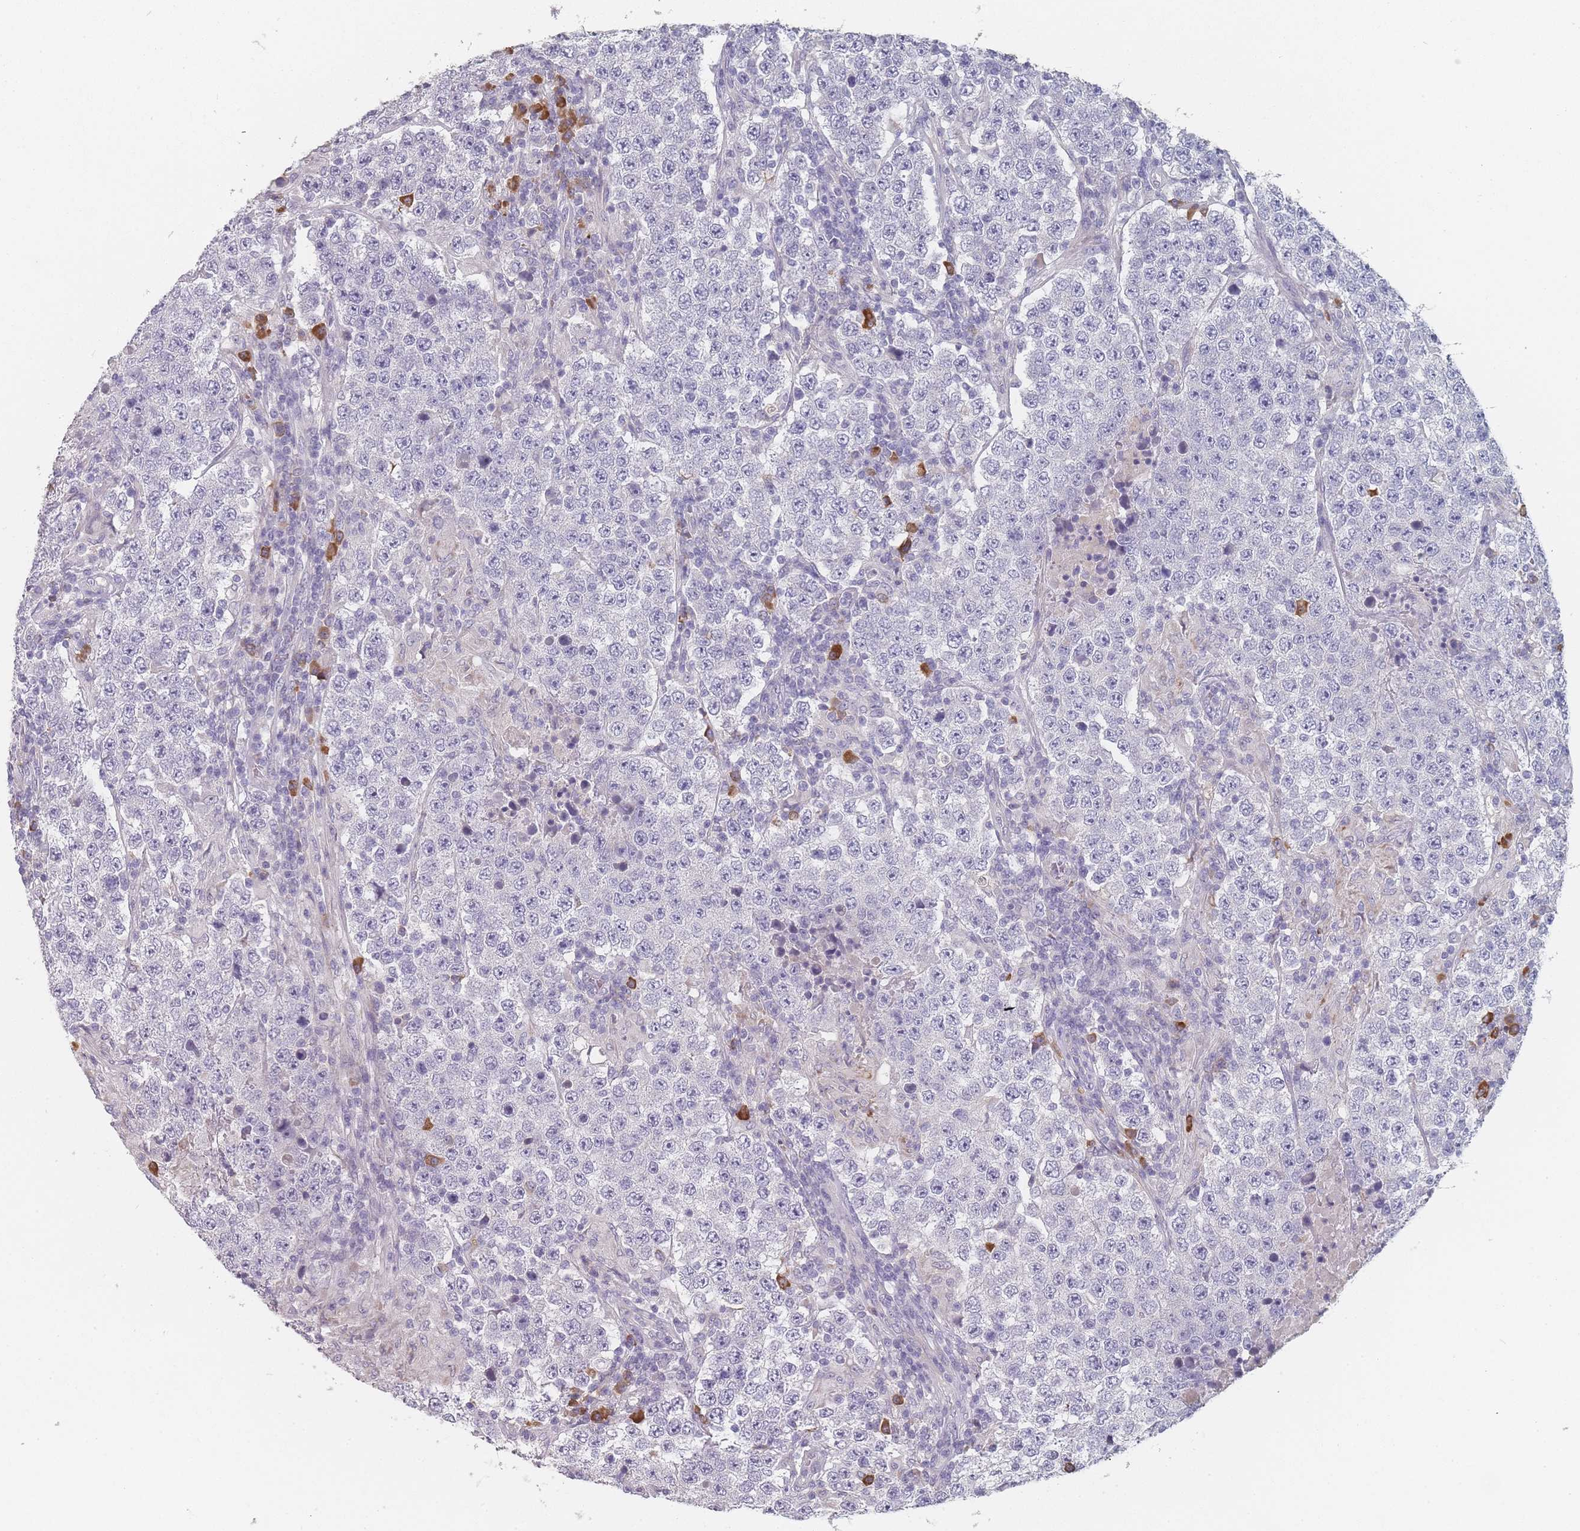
{"staining": {"intensity": "negative", "quantity": "none", "location": "none"}, "tissue": "testis cancer", "cell_type": "Tumor cells", "image_type": "cancer", "snomed": [{"axis": "morphology", "description": "Normal tissue, NOS"}, {"axis": "morphology", "description": "Urothelial carcinoma, High grade"}, {"axis": "morphology", "description": "Seminoma, NOS"}, {"axis": "morphology", "description": "Carcinoma, Embryonal, NOS"}, {"axis": "topography", "description": "Urinary bladder"}, {"axis": "topography", "description": "Testis"}], "caption": "Histopathology image shows no significant protein expression in tumor cells of seminoma (testis).", "gene": "SLC35E4", "patient": {"sex": "male", "age": 41}}